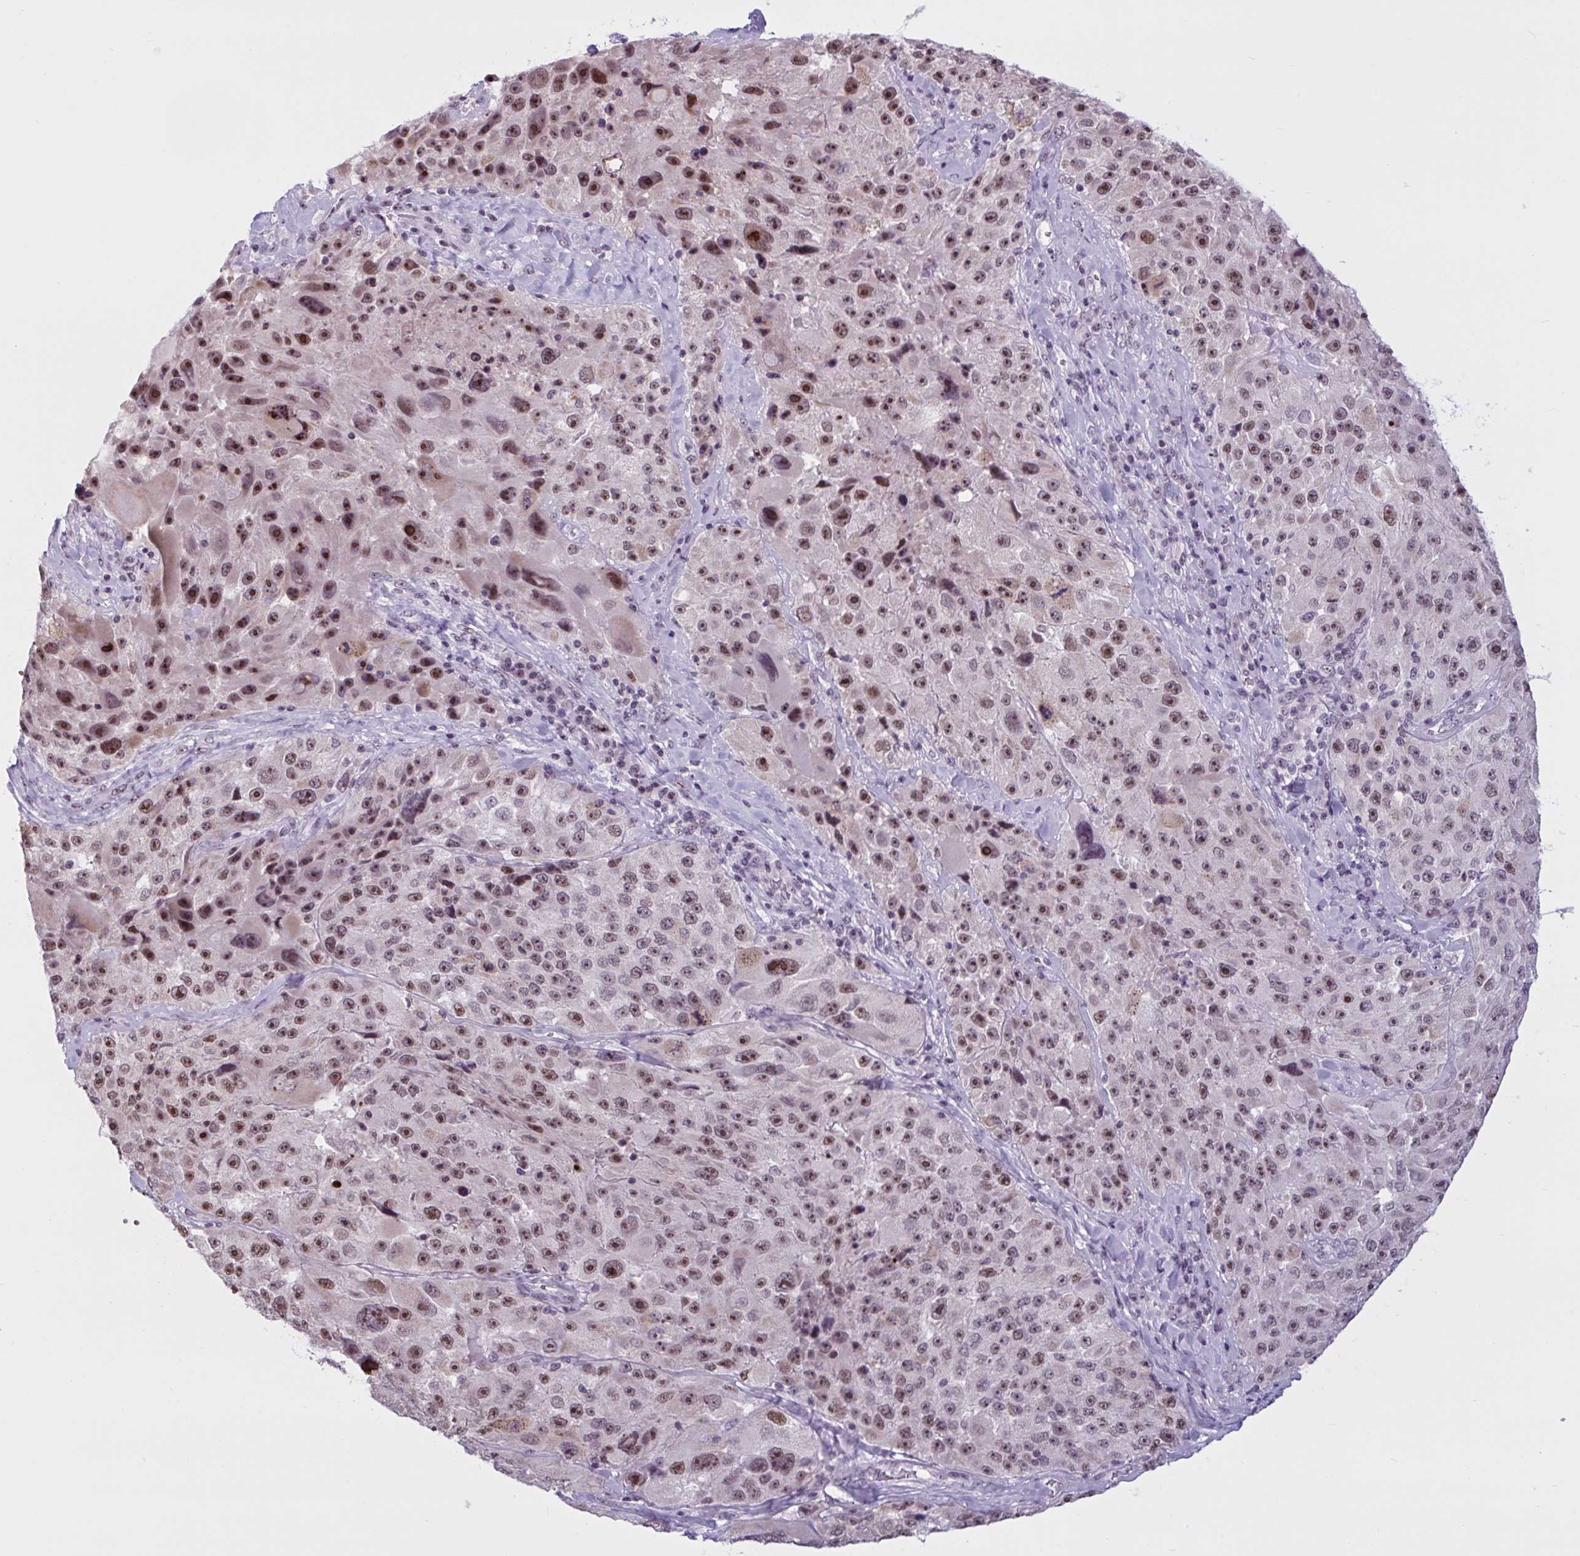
{"staining": {"intensity": "moderate", "quantity": ">75%", "location": "nuclear"}, "tissue": "melanoma", "cell_type": "Tumor cells", "image_type": "cancer", "snomed": [{"axis": "morphology", "description": "Malignant melanoma, Metastatic site"}, {"axis": "topography", "description": "Lymph node"}], "caption": "Melanoma was stained to show a protein in brown. There is medium levels of moderate nuclear expression in about >75% of tumor cells.", "gene": "TGM6", "patient": {"sex": "male", "age": 62}}